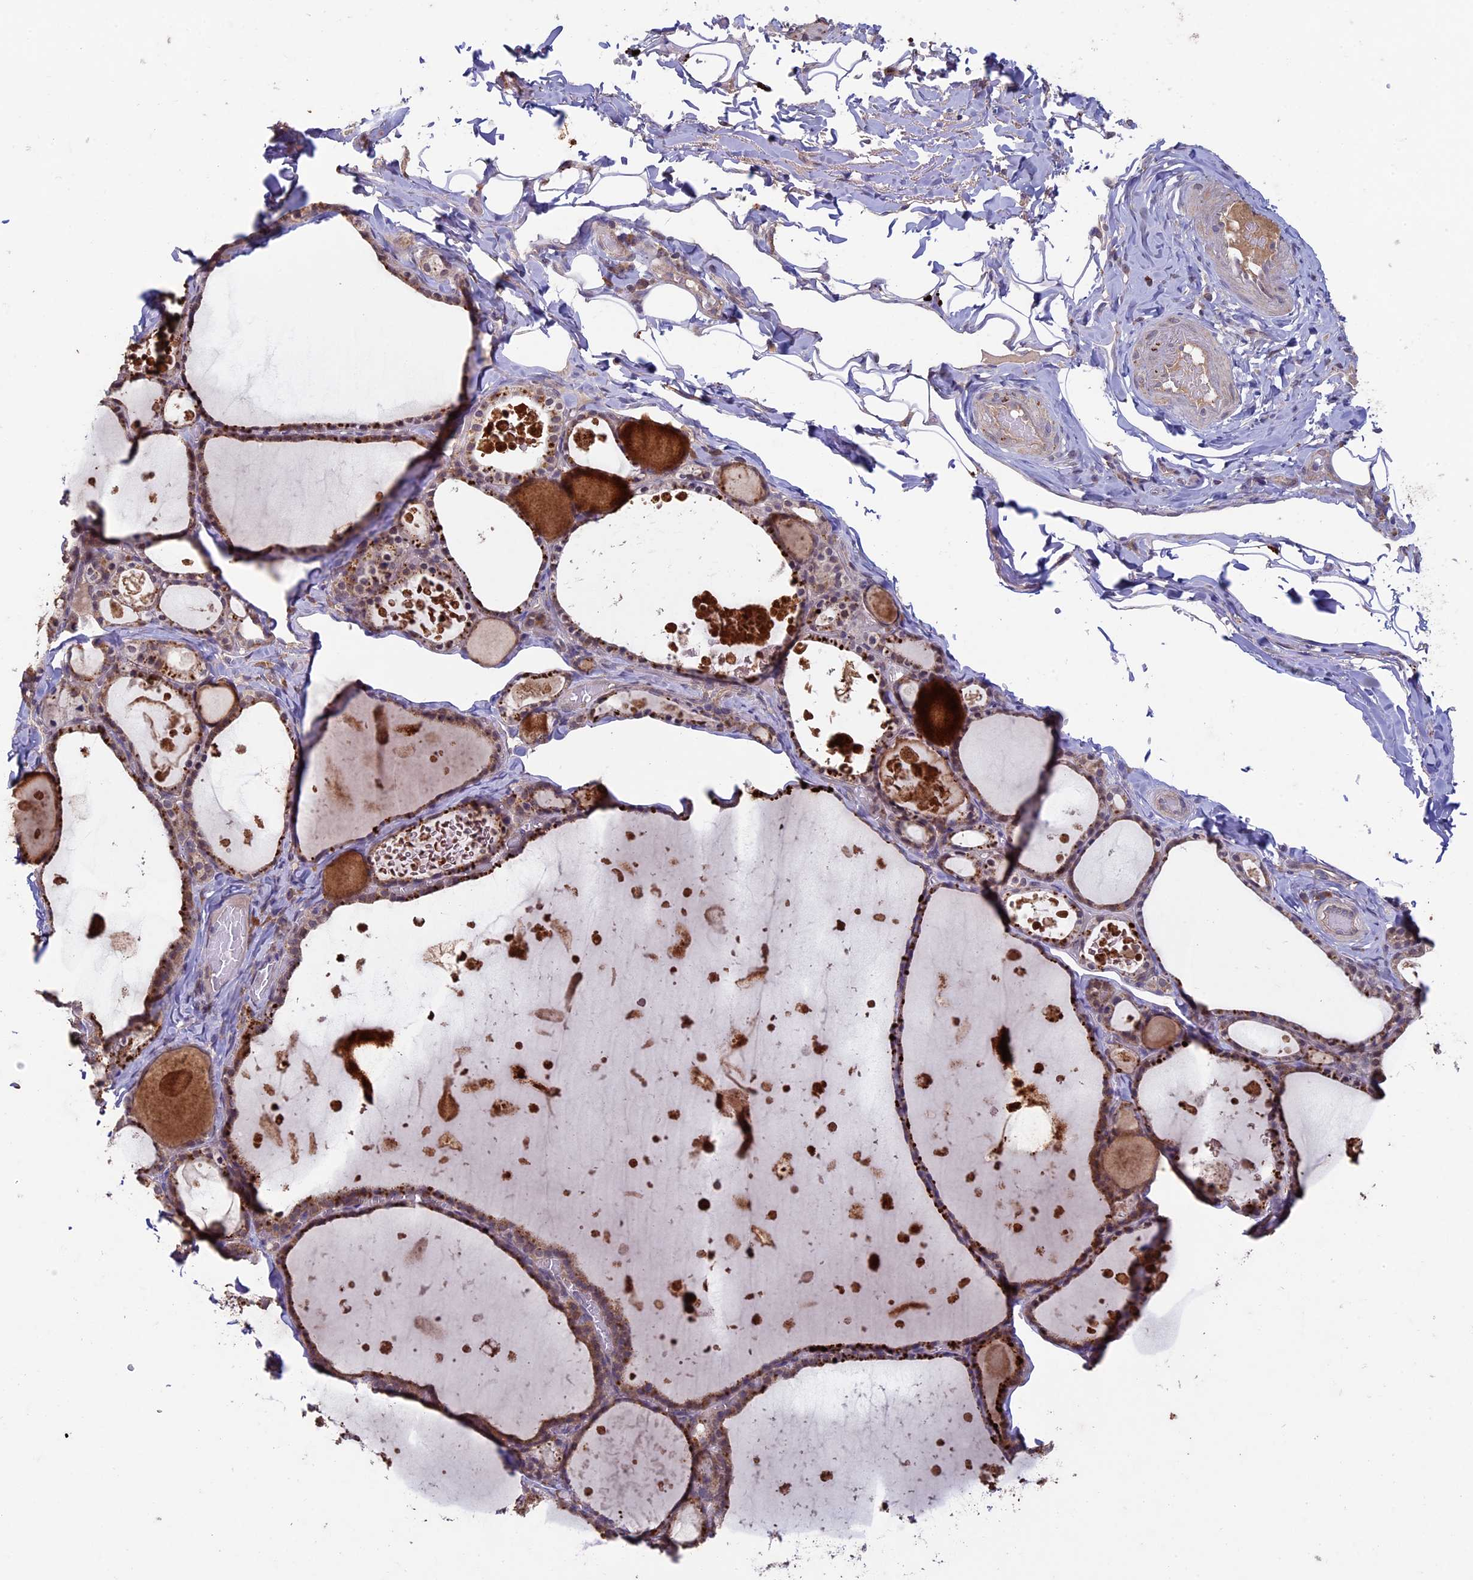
{"staining": {"intensity": "moderate", "quantity": "25%-75%", "location": "cytoplasmic/membranous"}, "tissue": "thyroid gland", "cell_type": "Glandular cells", "image_type": "normal", "snomed": [{"axis": "morphology", "description": "Normal tissue, NOS"}, {"axis": "topography", "description": "Thyroid gland"}], "caption": "High-magnification brightfield microscopy of unremarkable thyroid gland stained with DAB (3,3'-diaminobenzidine) (brown) and counterstained with hematoxylin (blue). glandular cells exhibit moderate cytoplasmic/membranous expression is present in approximately25%-75% of cells.", "gene": "RCCD1", "patient": {"sex": "male", "age": 56}}